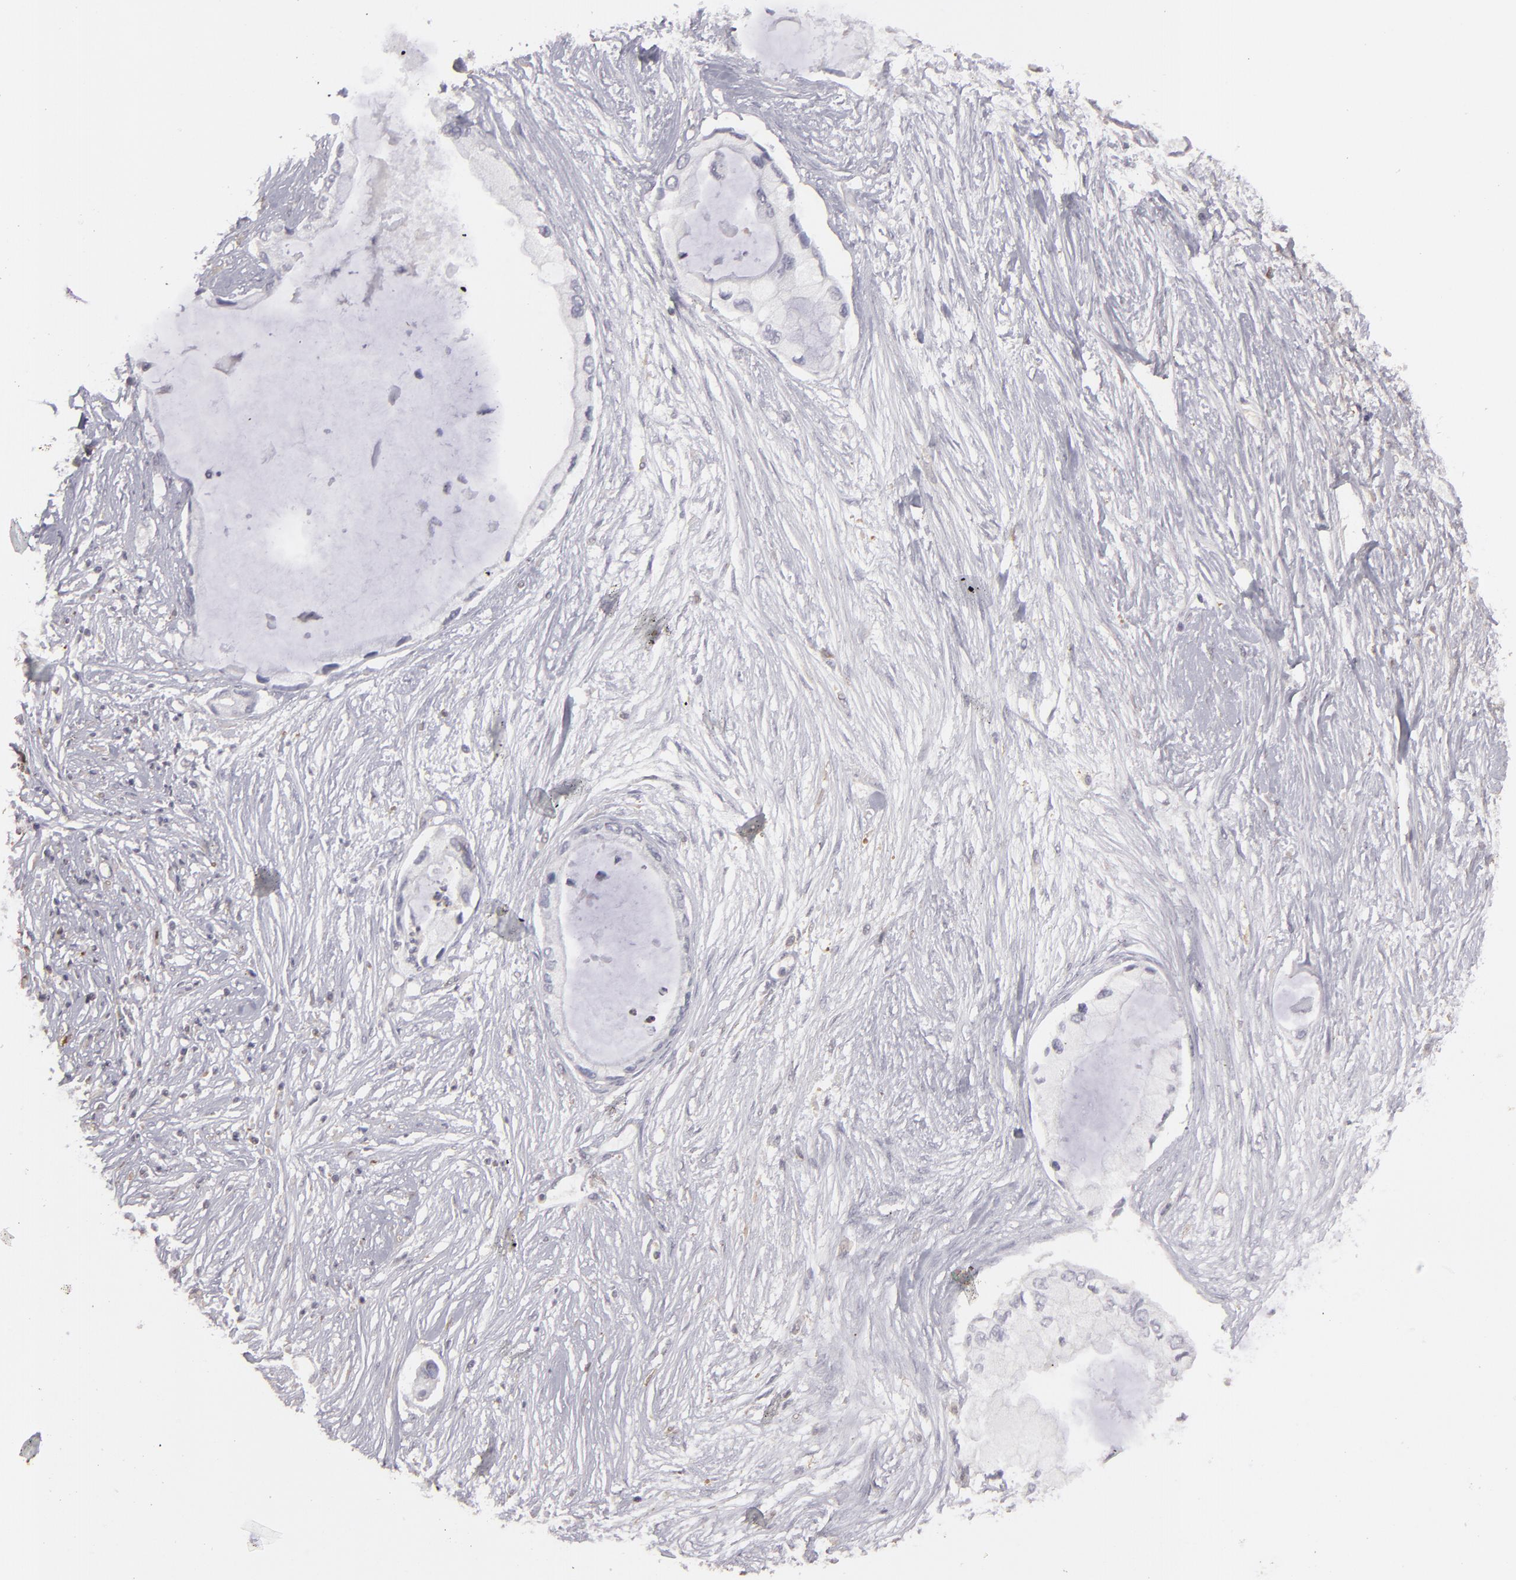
{"staining": {"intensity": "negative", "quantity": "none", "location": "none"}, "tissue": "pancreatic cancer", "cell_type": "Tumor cells", "image_type": "cancer", "snomed": [{"axis": "morphology", "description": "Adenocarcinoma, NOS"}, {"axis": "topography", "description": "Pancreas"}], "caption": "An immunohistochemistry (IHC) photomicrograph of pancreatic cancer (adenocarcinoma) is shown. There is no staining in tumor cells of pancreatic cancer (adenocarcinoma). (DAB (3,3'-diaminobenzidine) immunohistochemistry visualized using brightfield microscopy, high magnification).", "gene": "SEMA3G", "patient": {"sex": "female", "age": 59}}